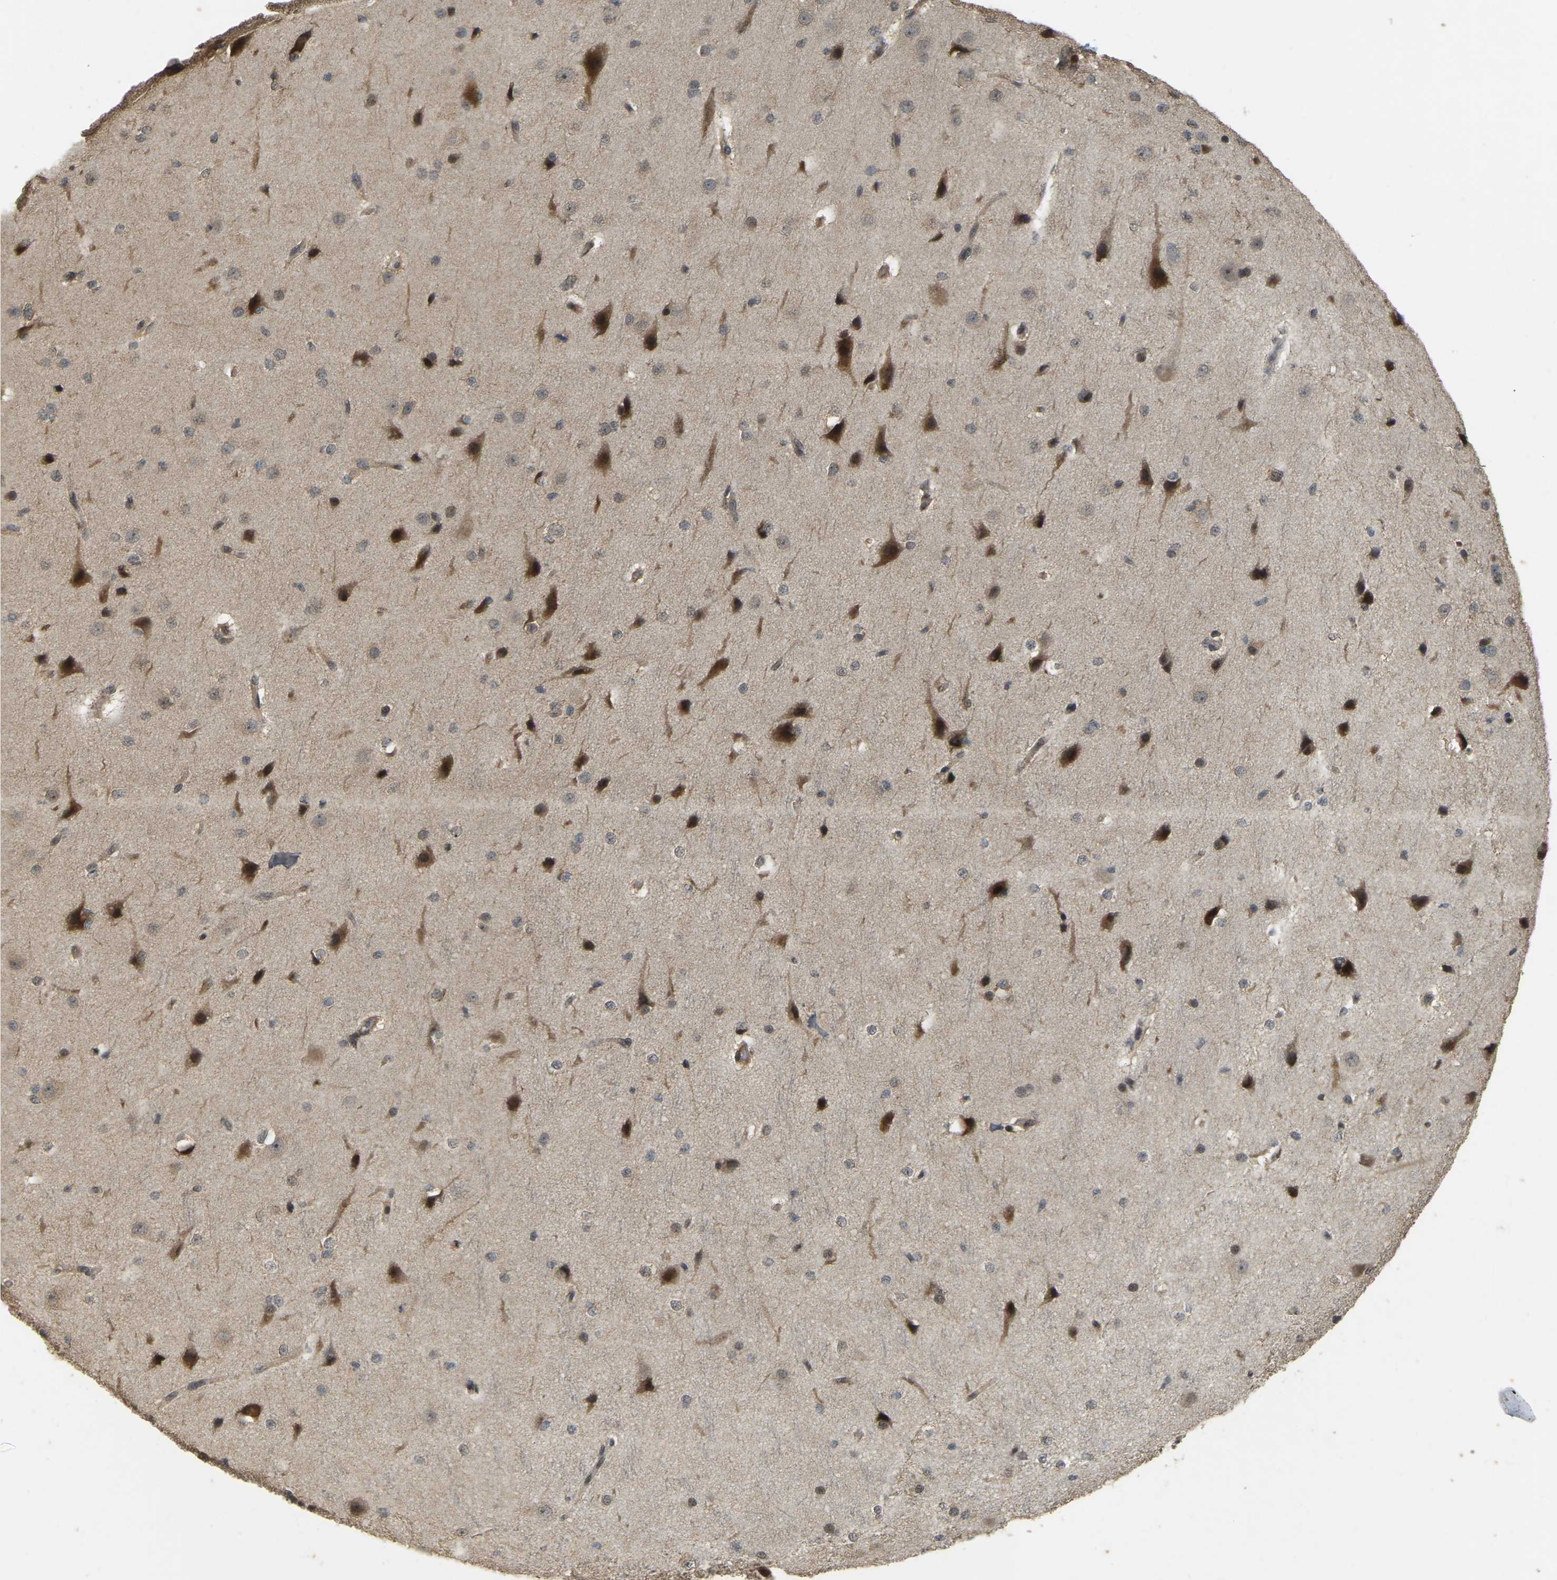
{"staining": {"intensity": "weak", "quantity": "<25%", "location": "nuclear"}, "tissue": "cerebral cortex", "cell_type": "Endothelial cells", "image_type": "normal", "snomed": [{"axis": "morphology", "description": "Normal tissue, NOS"}, {"axis": "morphology", "description": "Developmental malformation"}, {"axis": "topography", "description": "Cerebral cortex"}], "caption": "Human cerebral cortex stained for a protein using immunohistochemistry (IHC) shows no positivity in endothelial cells.", "gene": "BRF2", "patient": {"sex": "female", "age": 30}}